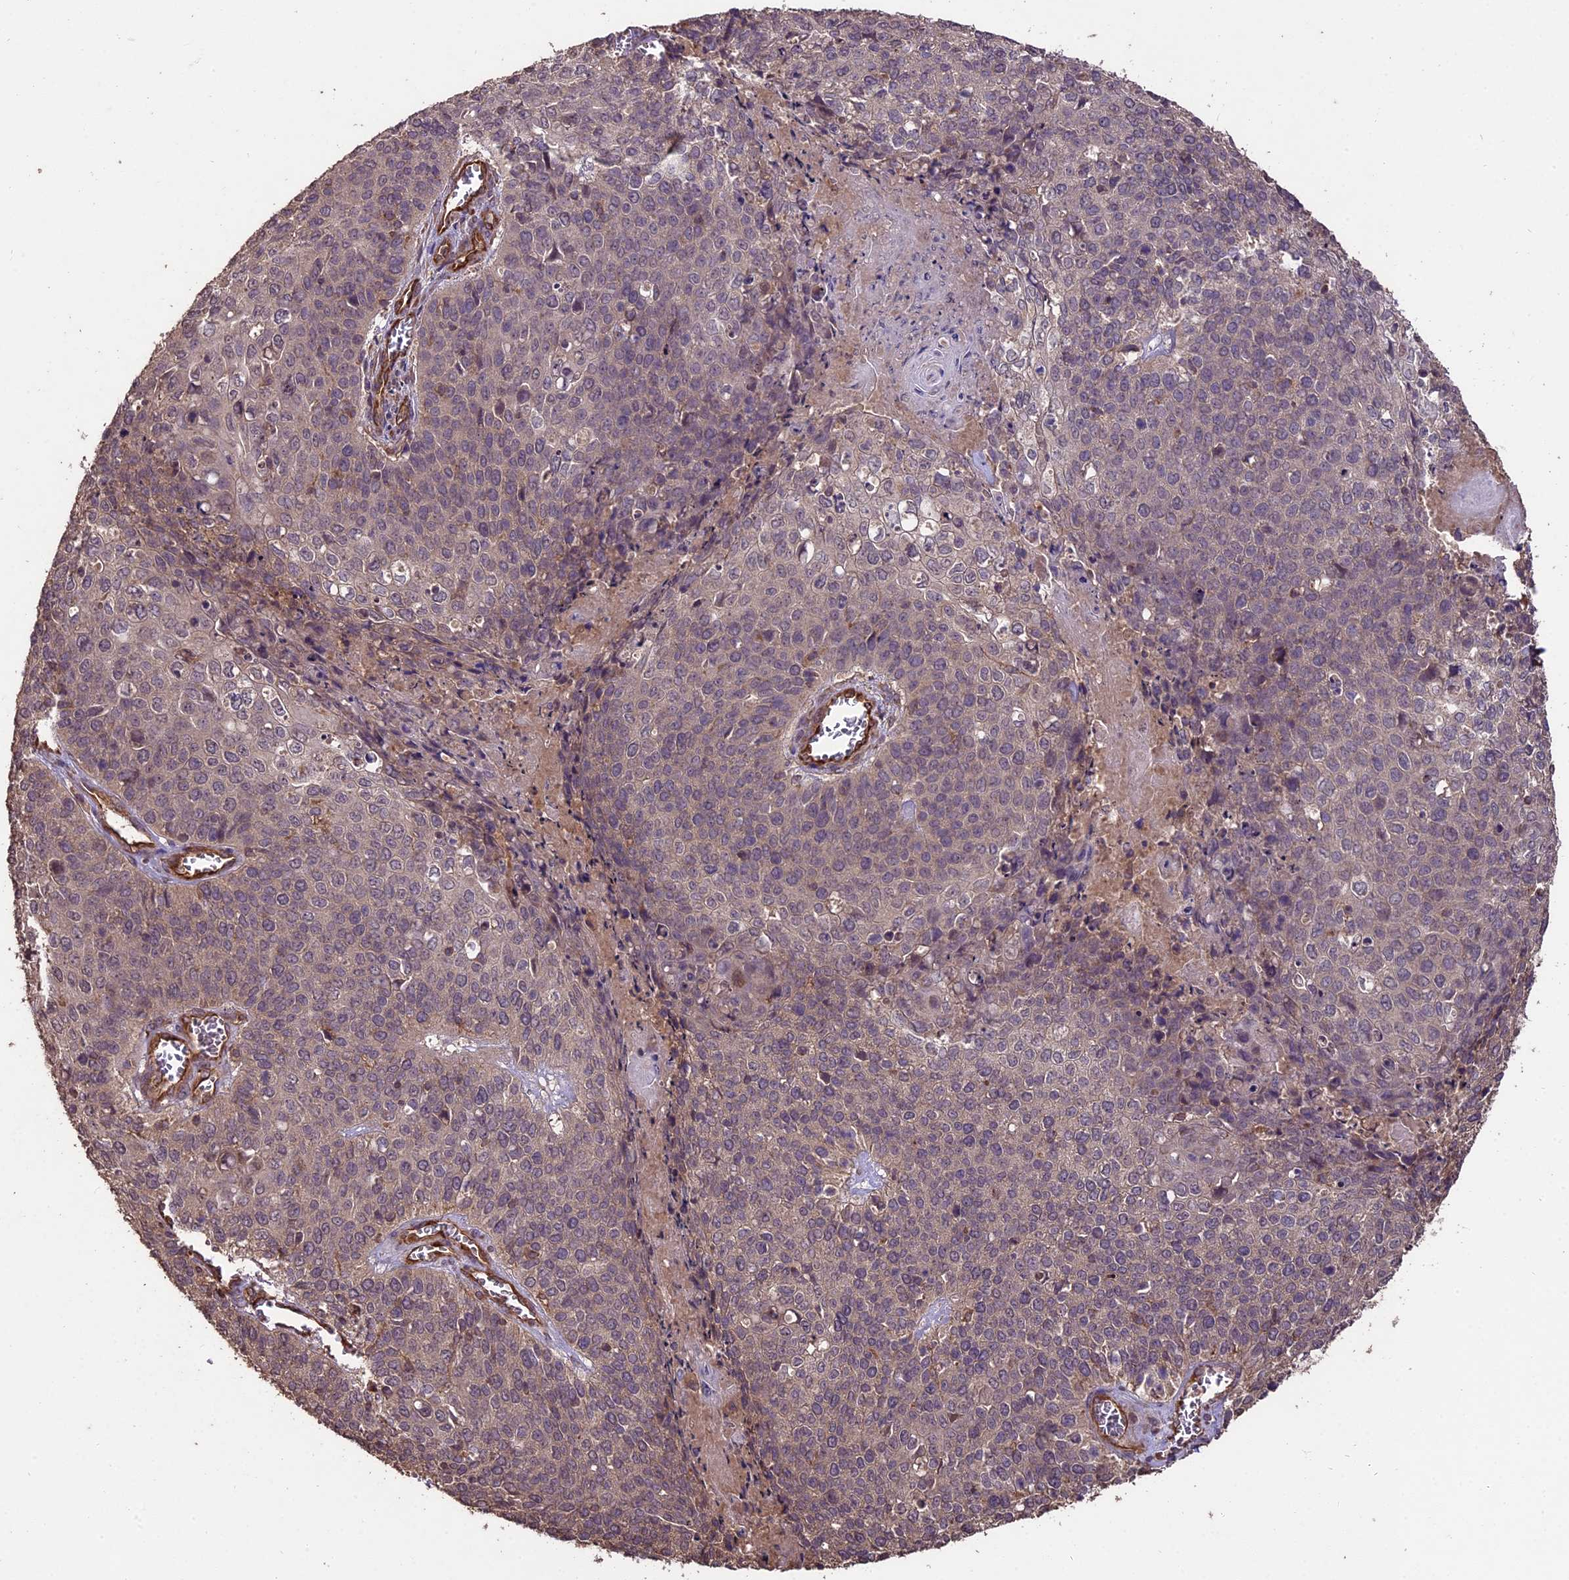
{"staining": {"intensity": "negative", "quantity": "none", "location": "none"}, "tissue": "cervical cancer", "cell_type": "Tumor cells", "image_type": "cancer", "snomed": [{"axis": "morphology", "description": "Squamous cell carcinoma, NOS"}, {"axis": "topography", "description": "Cervix"}], "caption": "This micrograph is of cervical squamous cell carcinoma stained with immunohistochemistry (IHC) to label a protein in brown with the nuclei are counter-stained blue. There is no staining in tumor cells.", "gene": "TTLL10", "patient": {"sex": "female", "age": 39}}